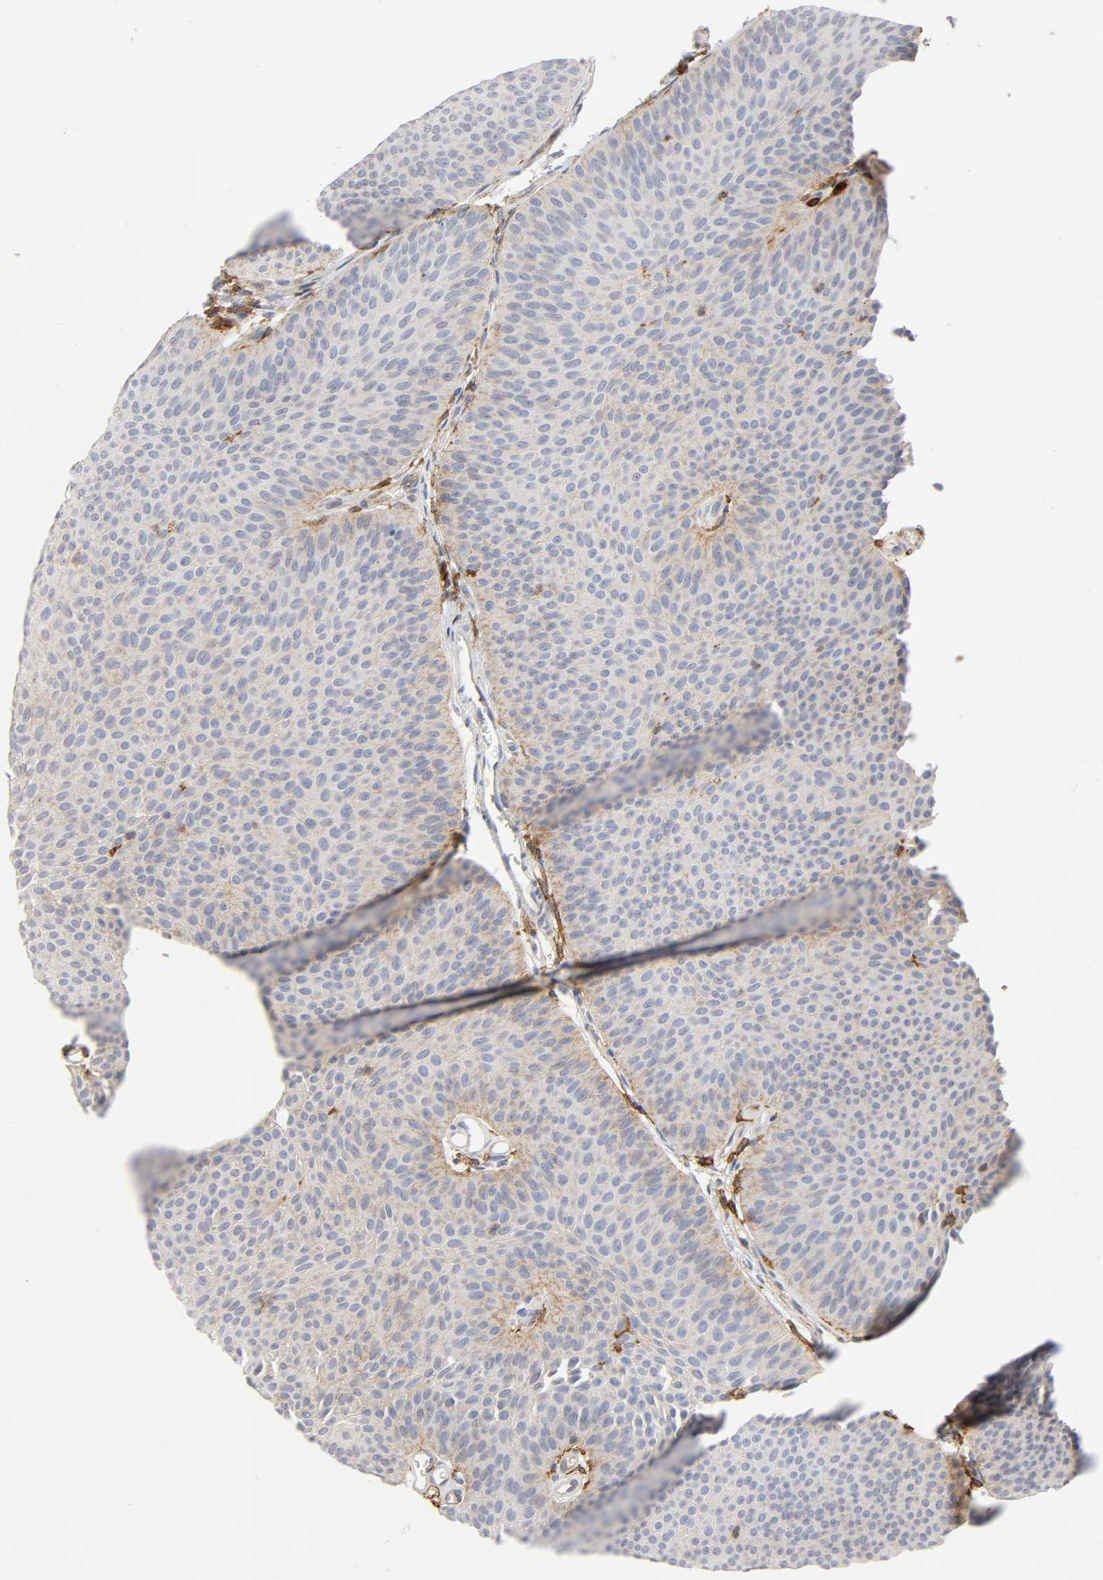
{"staining": {"intensity": "negative", "quantity": "none", "location": "none"}, "tissue": "urothelial cancer", "cell_type": "Tumor cells", "image_type": "cancer", "snomed": [{"axis": "morphology", "description": "Urothelial carcinoma, Low grade"}, {"axis": "topography", "description": "Urinary bladder"}], "caption": "Human low-grade urothelial carcinoma stained for a protein using immunohistochemistry reveals no expression in tumor cells.", "gene": "LYN", "patient": {"sex": "female", "age": 60}}